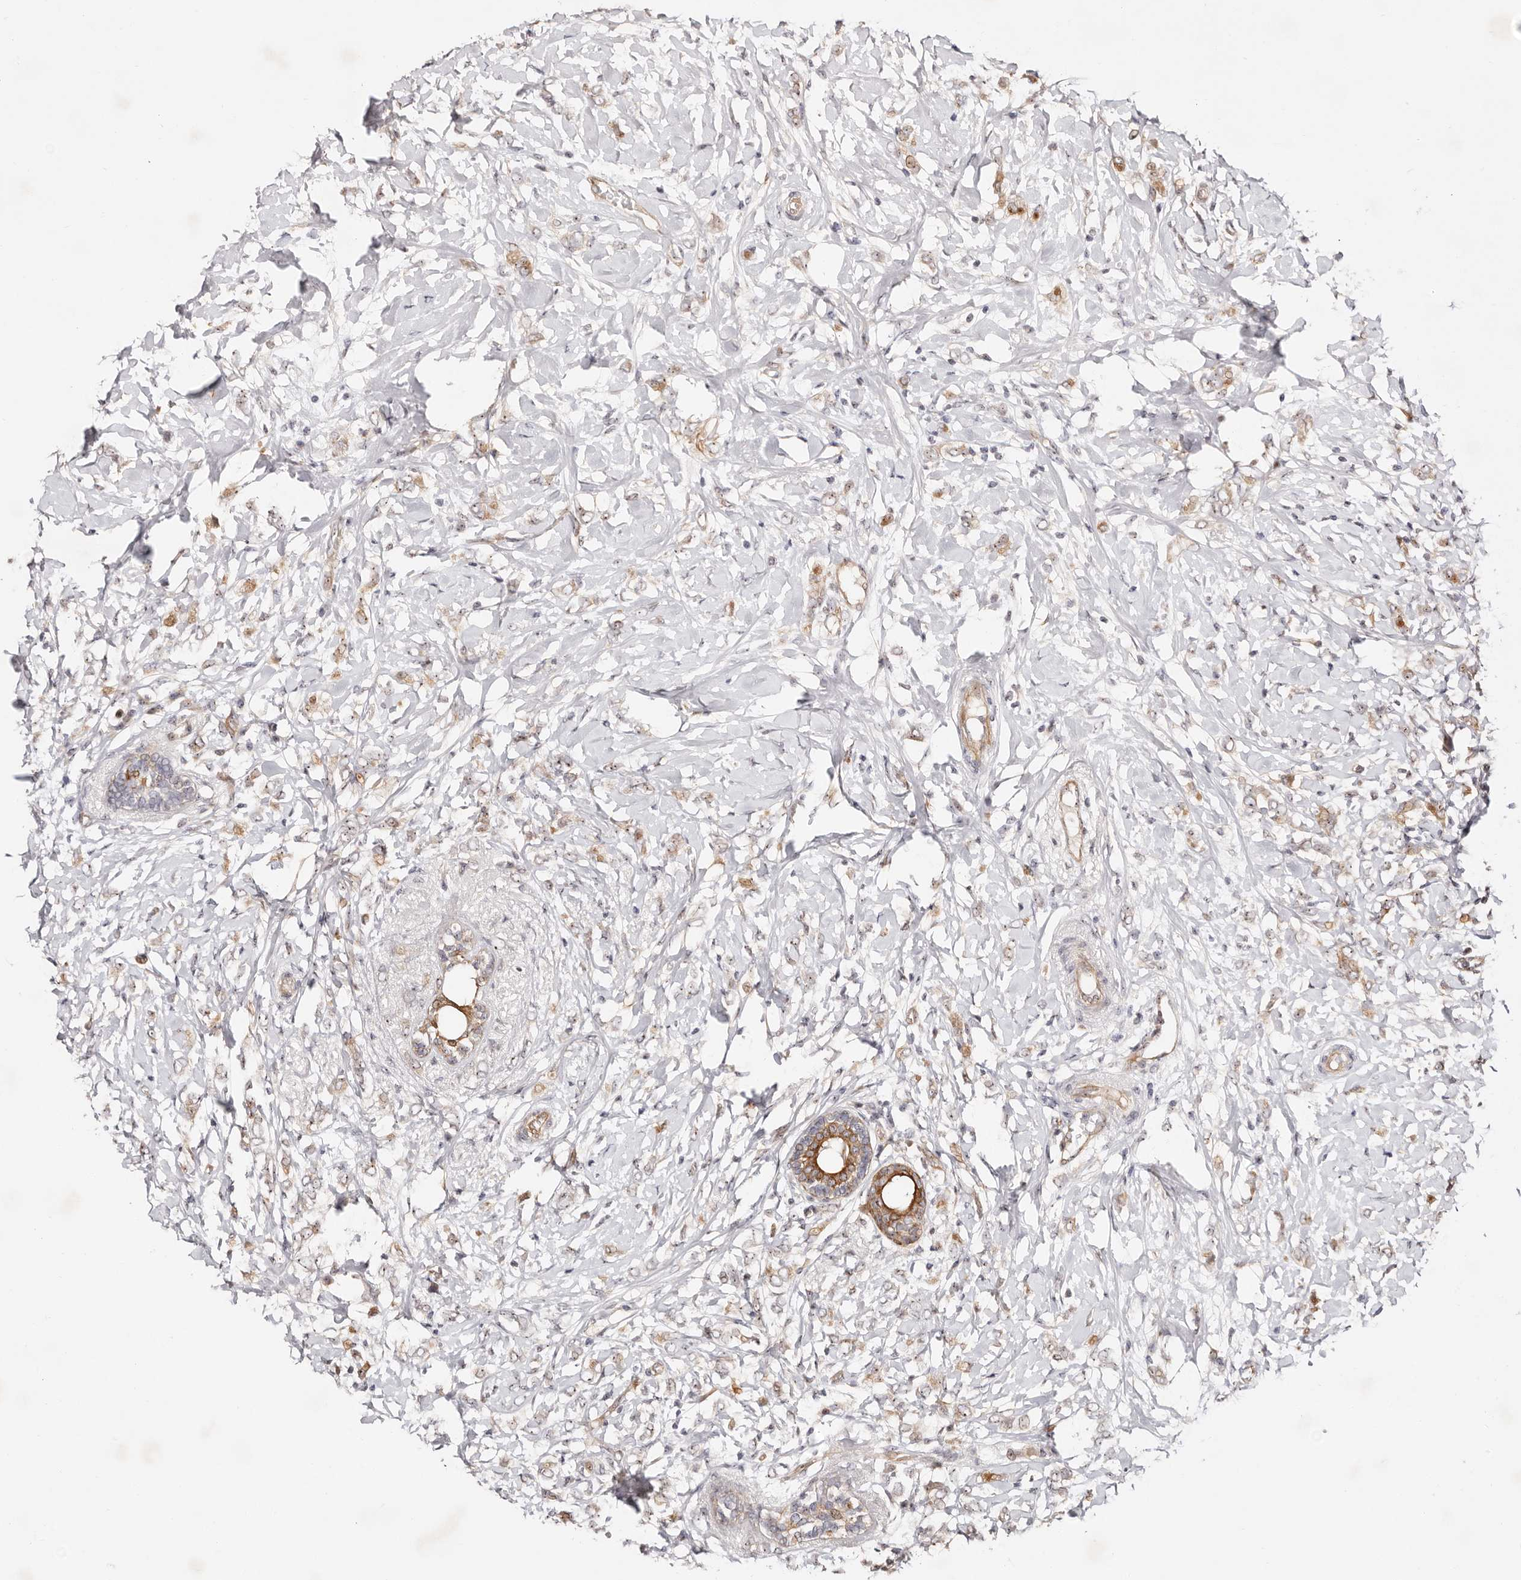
{"staining": {"intensity": "moderate", "quantity": "25%-75%", "location": "cytoplasmic/membranous"}, "tissue": "breast cancer", "cell_type": "Tumor cells", "image_type": "cancer", "snomed": [{"axis": "morphology", "description": "Normal tissue, NOS"}, {"axis": "morphology", "description": "Lobular carcinoma"}, {"axis": "topography", "description": "Breast"}], "caption": "A micrograph showing moderate cytoplasmic/membranous expression in about 25%-75% of tumor cells in breast cancer, as visualized by brown immunohistochemical staining.", "gene": "ODF2L", "patient": {"sex": "female", "age": 47}}